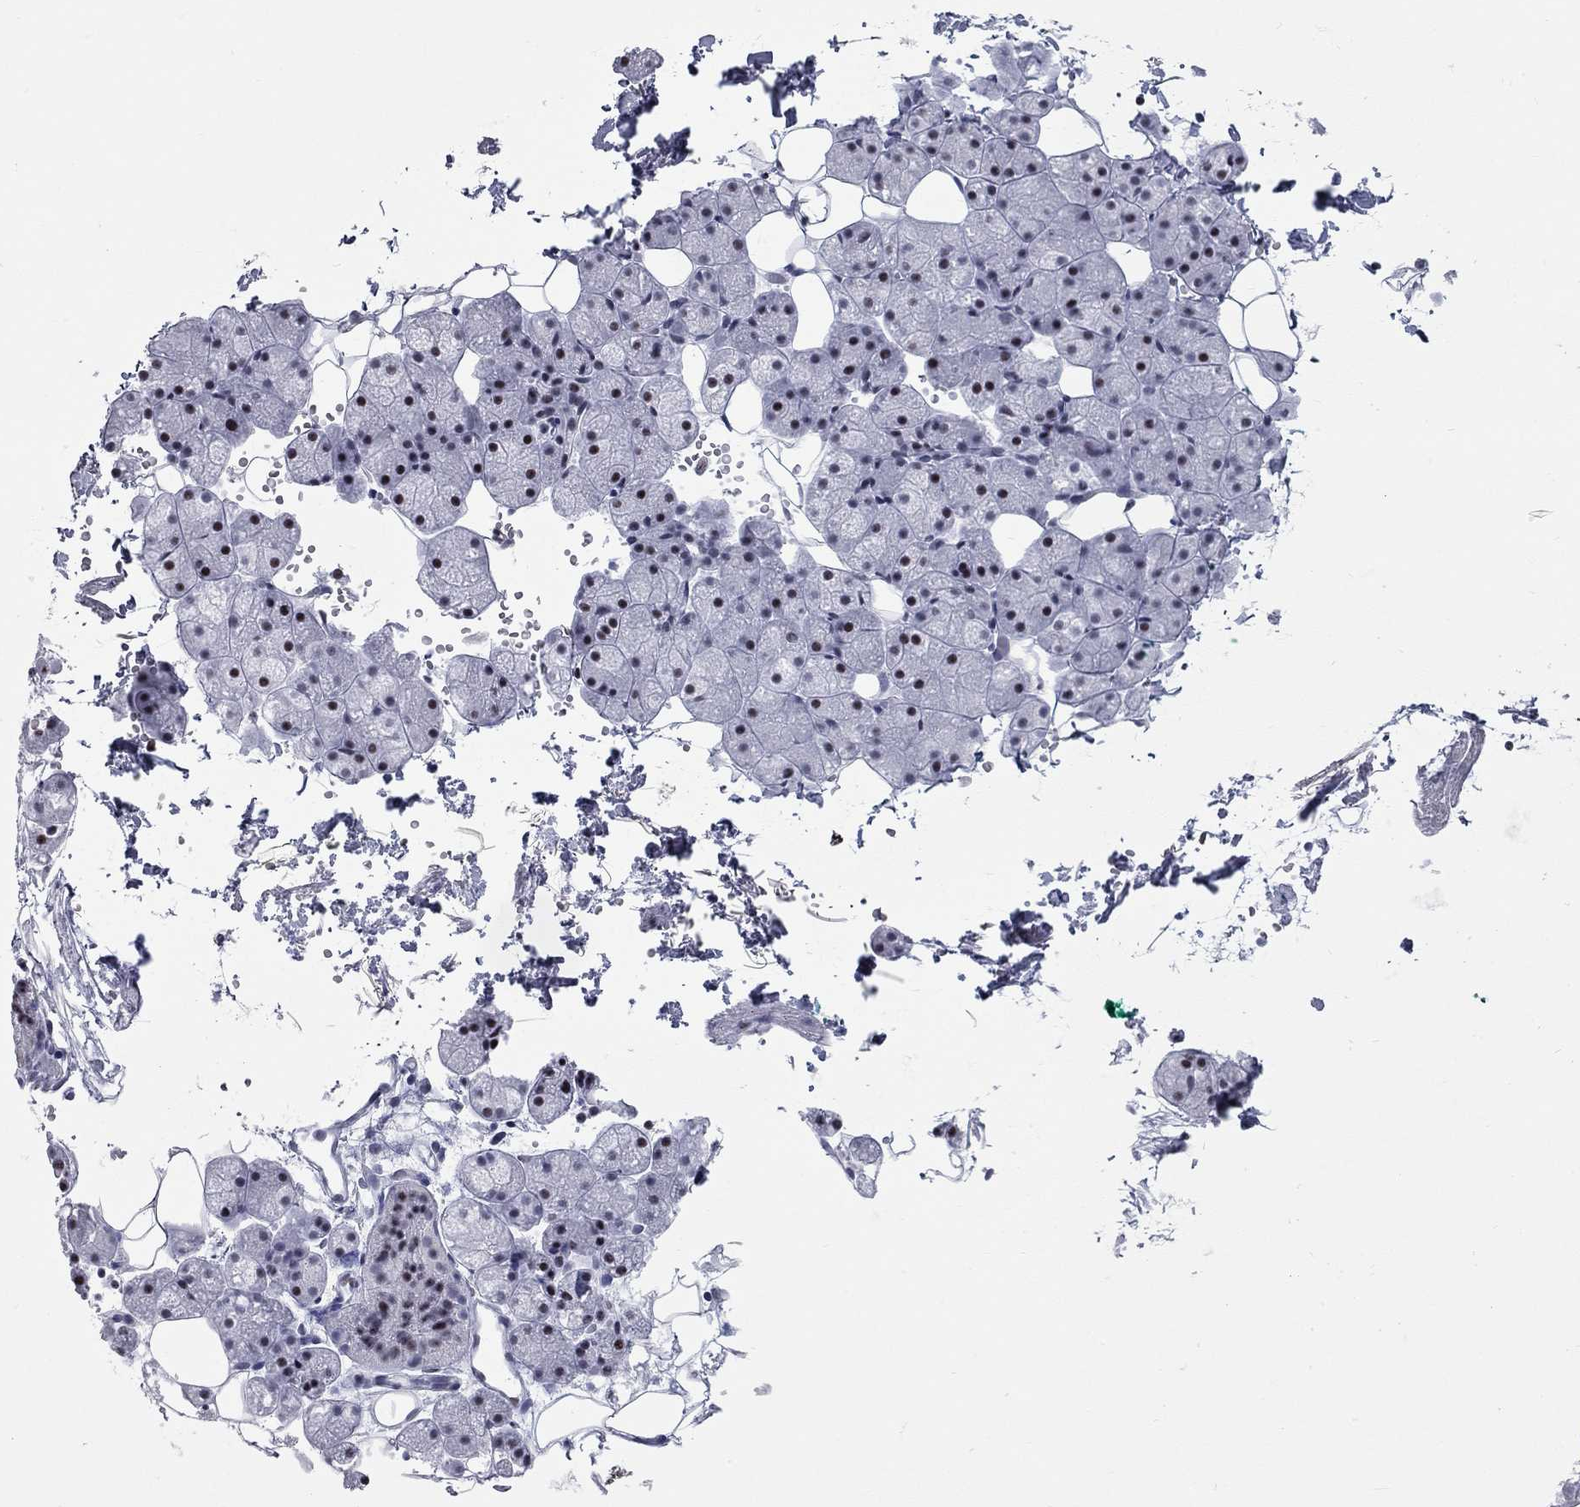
{"staining": {"intensity": "moderate", "quantity": "<25%", "location": "nuclear"}, "tissue": "salivary gland", "cell_type": "Glandular cells", "image_type": "normal", "snomed": [{"axis": "morphology", "description": "Normal tissue, NOS"}, {"axis": "topography", "description": "Salivary gland"}], "caption": "About <25% of glandular cells in benign human salivary gland demonstrate moderate nuclear protein expression as visualized by brown immunohistochemical staining.", "gene": "ASF1B", "patient": {"sex": "male", "age": 38}}